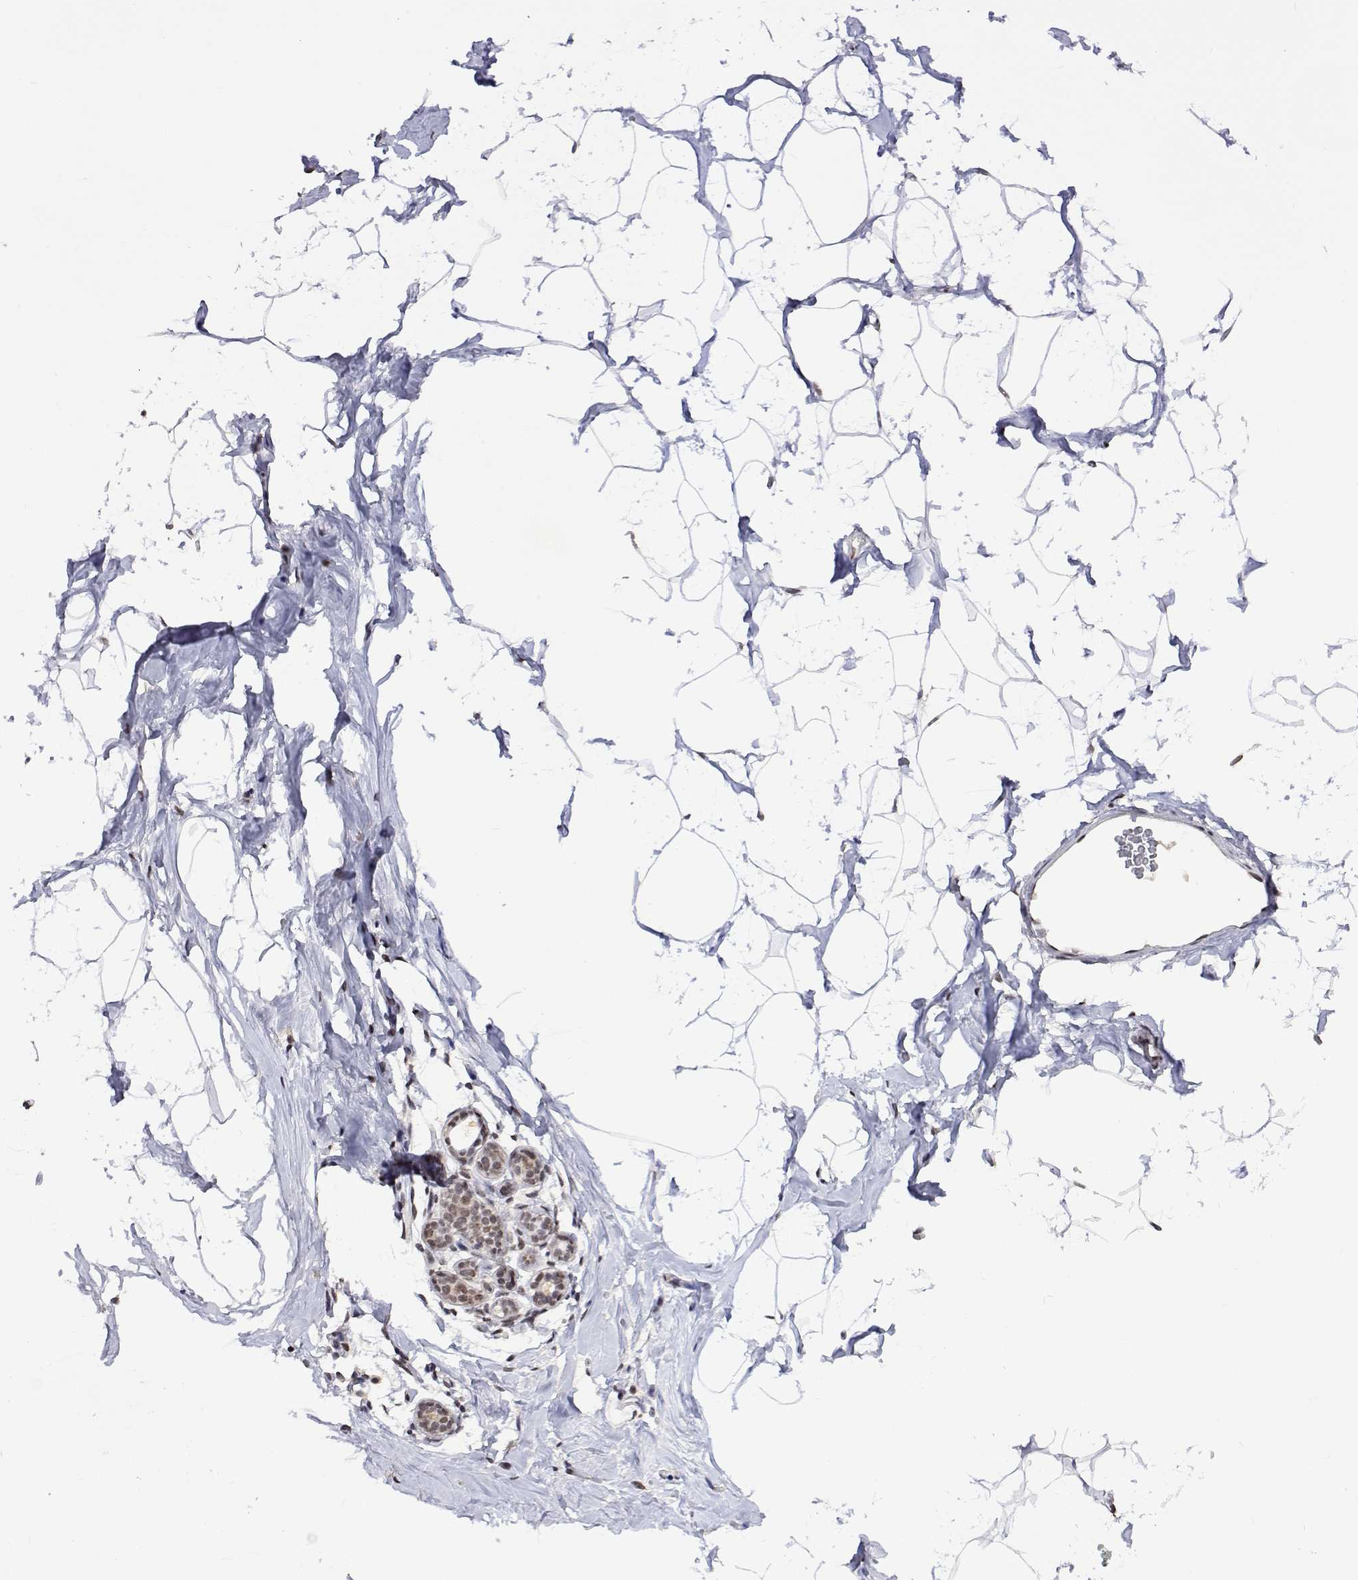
{"staining": {"intensity": "moderate", "quantity": "<25%", "location": "nuclear"}, "tissue": "breast", "cell_type": "Adipocytes", "image_type": "normal", "snomed": [{"axis": "morphology", "description": "Normal tissue, NOS"}, {"axis": "topography", "description": "Breast"}], "caption": "Protein staining of benign breast reveals moderate nuclear expression in about <25% of adipocytes.", "gene": "HNRNPA0", "patient": {"sex": "female", "age": 32}}